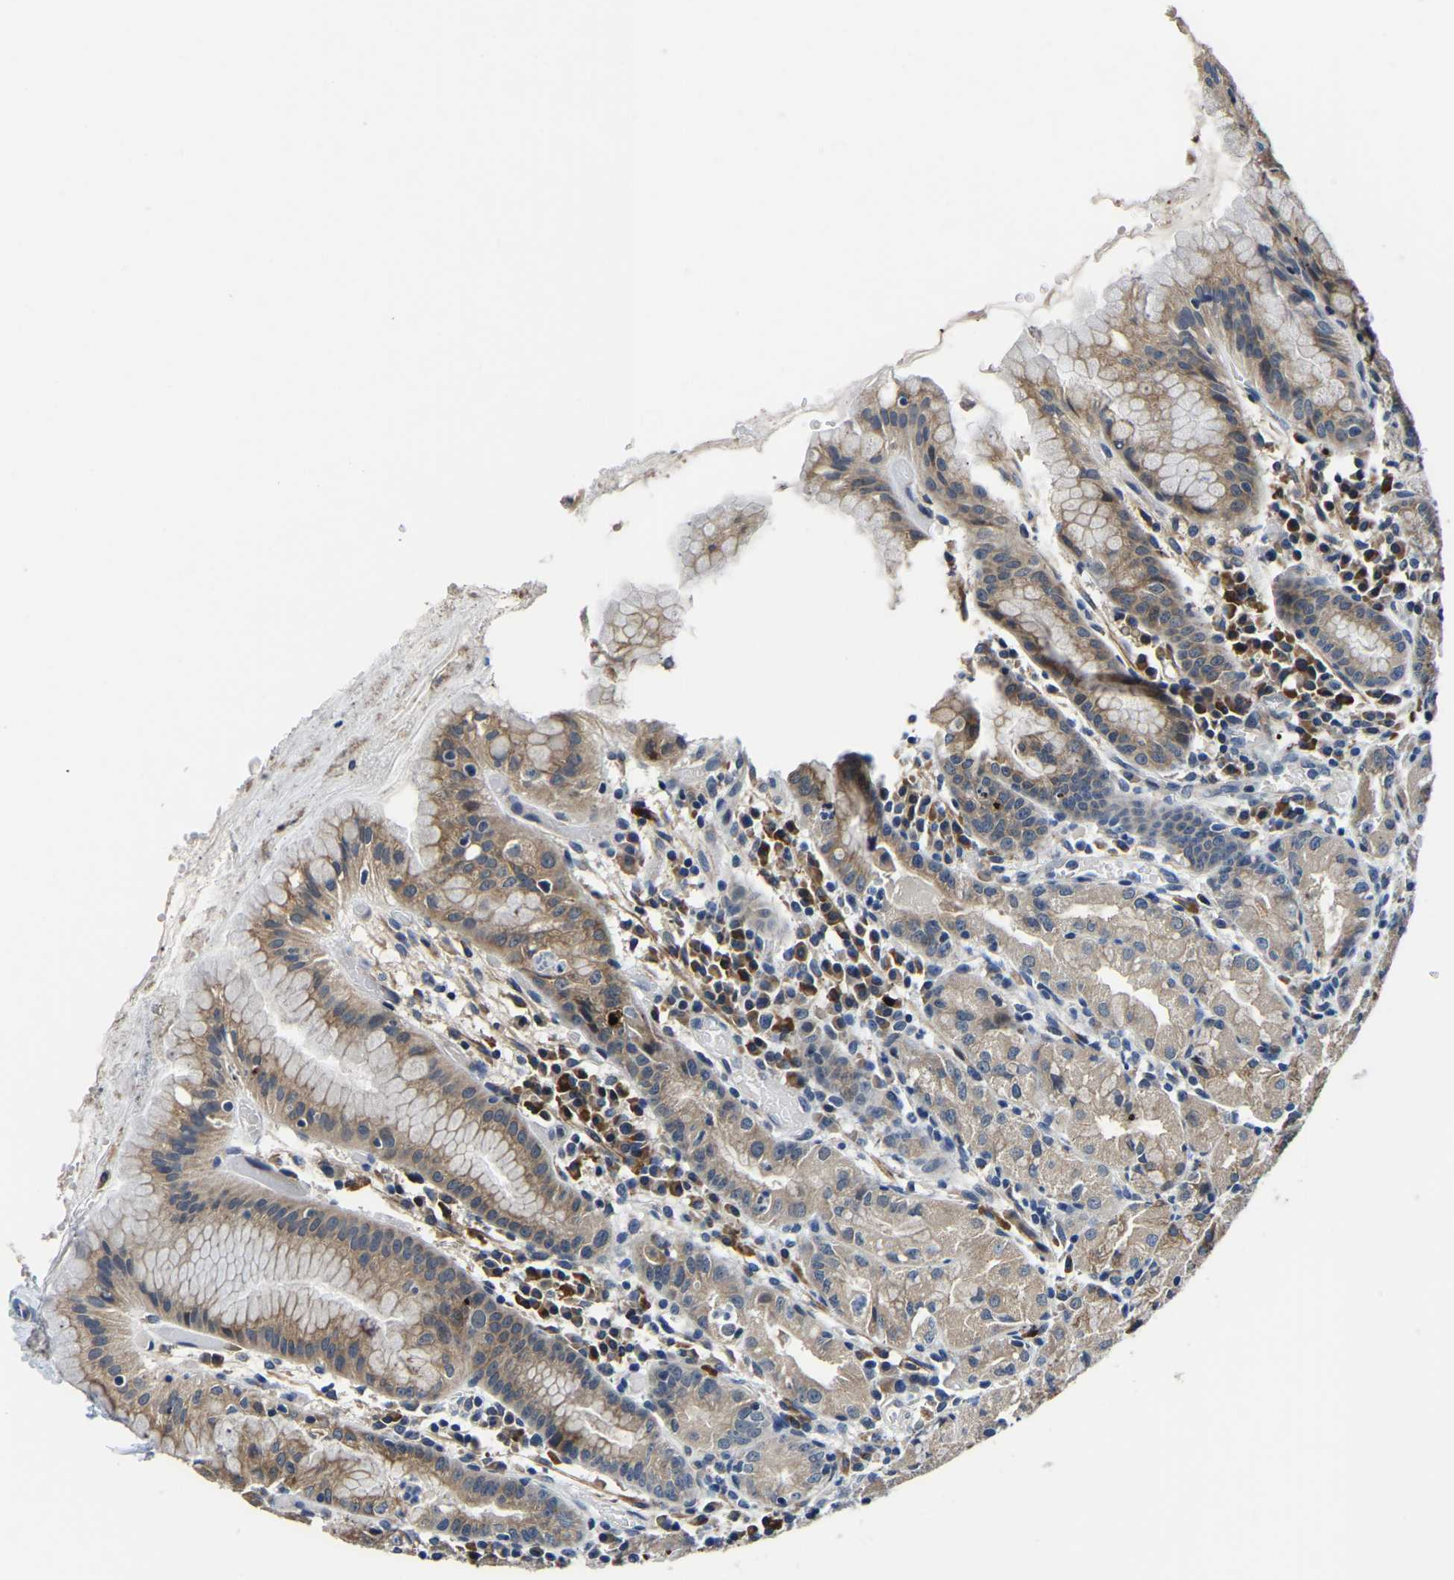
{"staining": {"intensity": "moderate", "quantity": "25%-75%", "location": "cytoplasmic/membranous"}, "tissue": "stomach", "cell_type": "Glandular cells", "image_type": "normal", "snomed": [{"axis": "morphology", "description": "Normal tissue, NOS"}, {"axis": "topography", "description": "Stomach"}, {"axis": "topography", "description": "Stomach, lower"}], "caption": "IHC image of unremarkable stomach stained for a protein (brown), which reveals medium levels of moderate cytoplasmic/membranous staining in approximately 25%-75% of glandular cells.", "gene": "LIAS", "patient": {"sex": "female", "age": 75}}